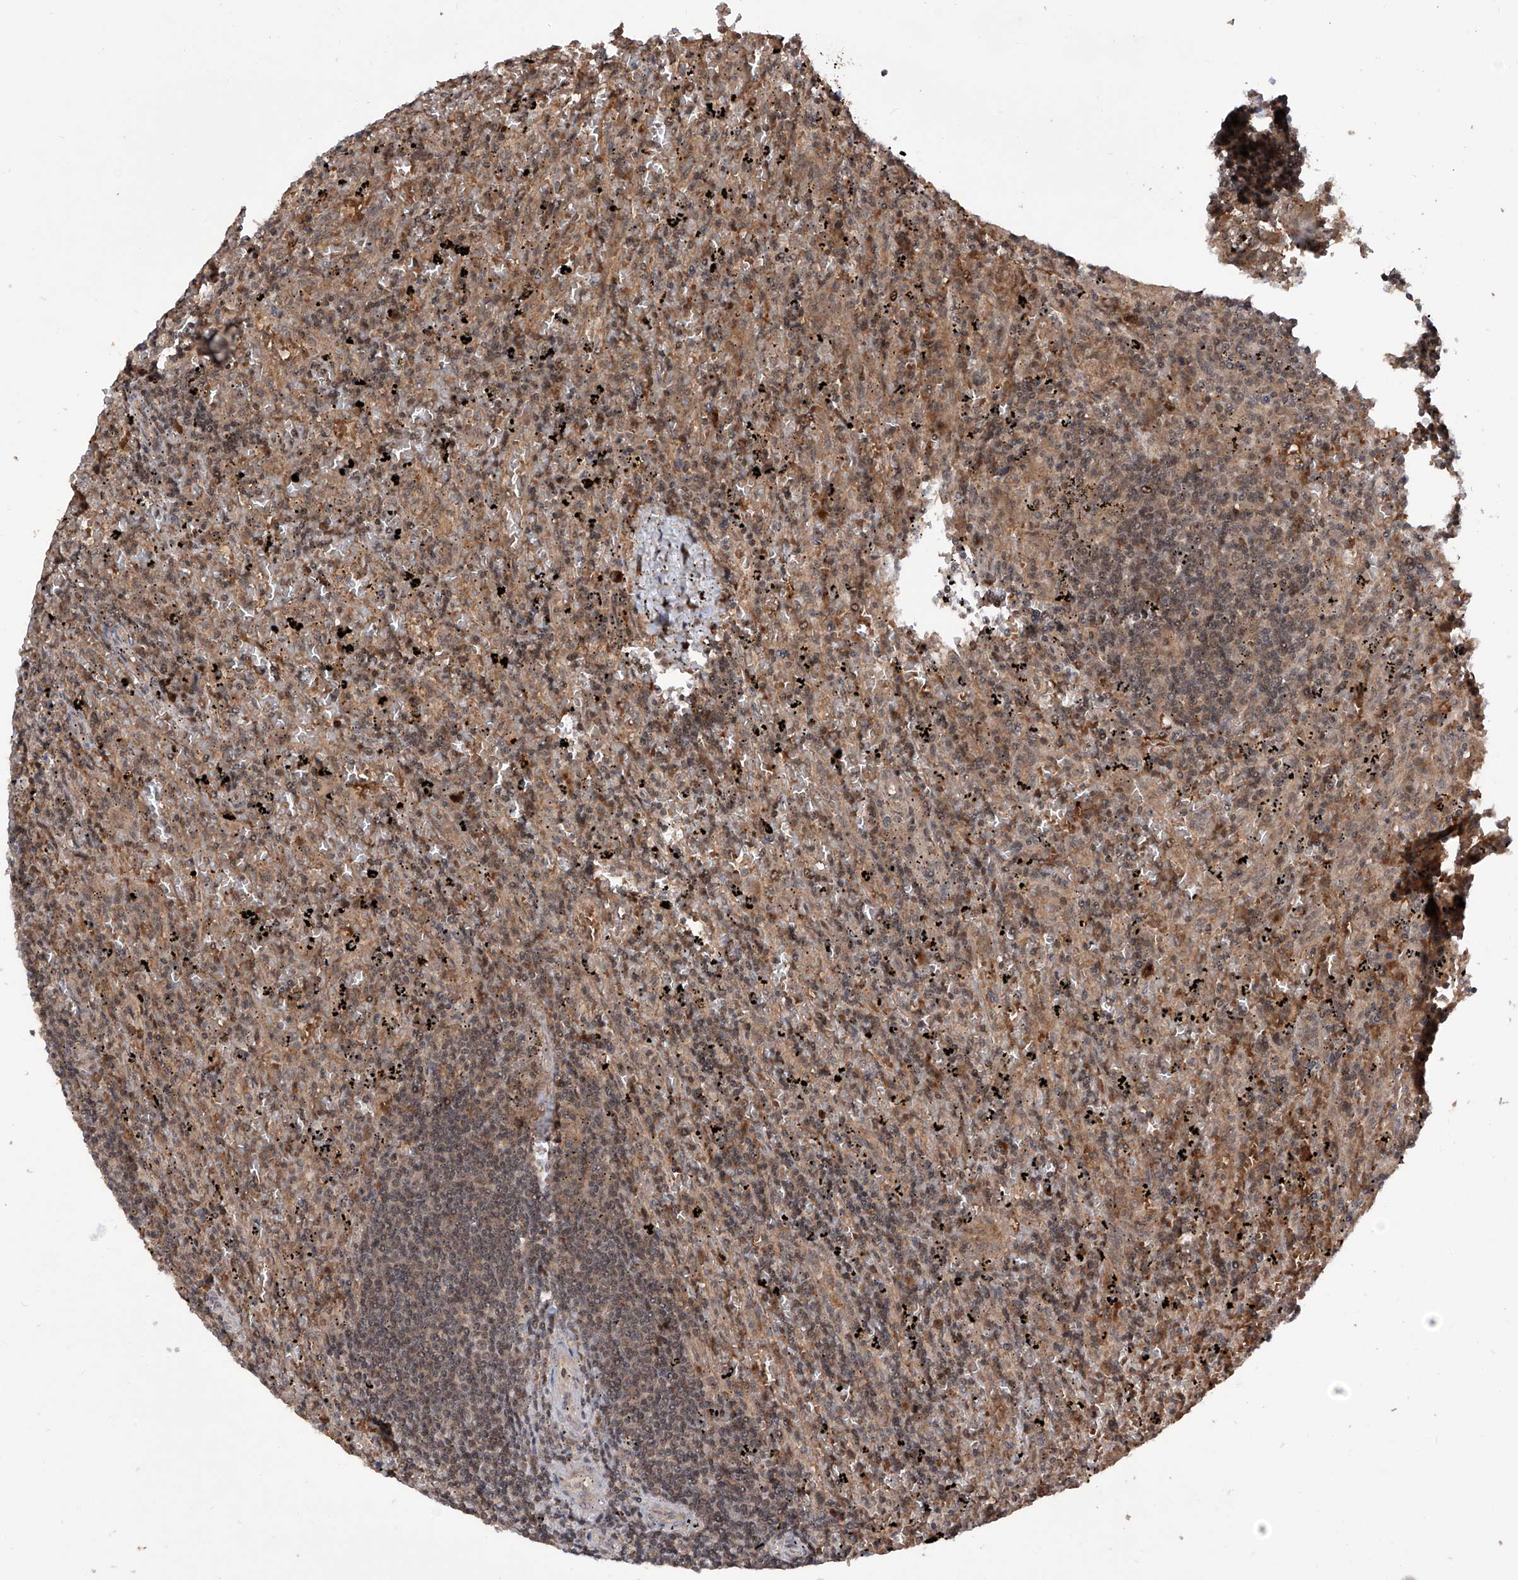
{"staining": {"intensity": "weak", "quantity": ">75%", "location": "cytoplasmic/membranous,nuclear"}, "tissue": "lymphoma", "cell_type": "Tumor cells", "image_type": "cancer", "snomed": [{"axis": "morphology", "description": "Malignant lymphoma, non-Hodgkin's type, Low grade"}, {"axis": "topography", "description": "Spleen"}], "caption": "Tumor cells demonstrate weak cytoplasmic/membranous and nuclear positivity in approximately >75% of cells in lymphoma. (Brightfield microscopy of DAB IHC at high magnification).", "gene": "LYSMD4", "patient": {"sex": "male", "age": 76}}